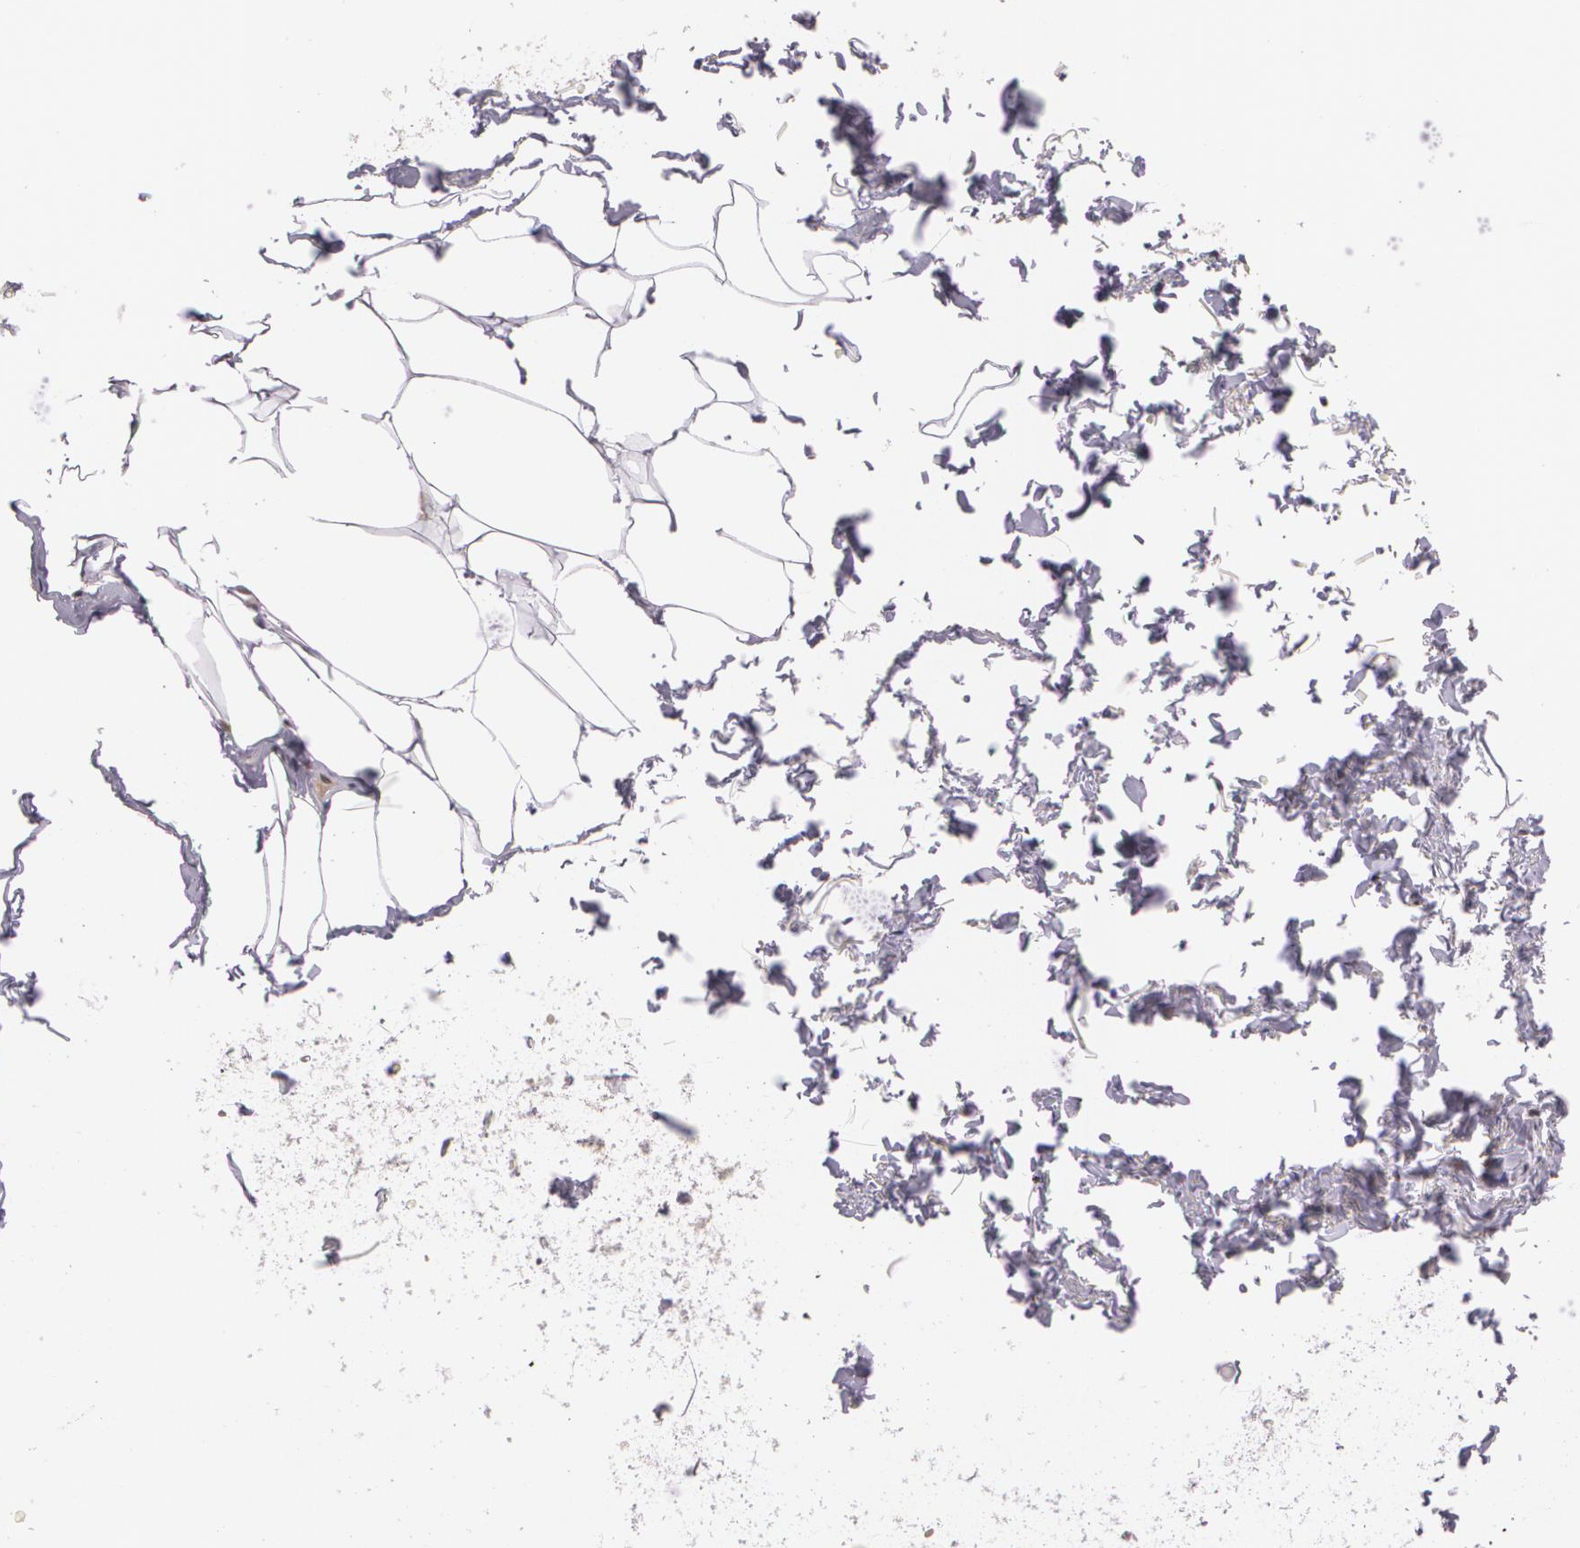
{"staining": {"intensity": "moderate", "quantity": ">75%", "location": "nuclear"}, "tissue": "adipose tissue", "cell_type": "Adipocytes", "image_type": "normal", "snomed": [{"axis": "morphology", "description": "Normal tissue, NOS"}, {"axis": "topography", "description": "Soft tissue"}, {"axis": "topography", "description": "Peripheral nerve tissue"}], "caption": "Protein staining of normal adipose tissue reveals moderate nuclear positivity in approximately >75% of adipocytes. (DAB (3,3'-diaminobenzidine) = brown stain, brightfield microscopy at high magnification).", "gene": "ALX1", "patient": {"sex": "female", "age": 68}}